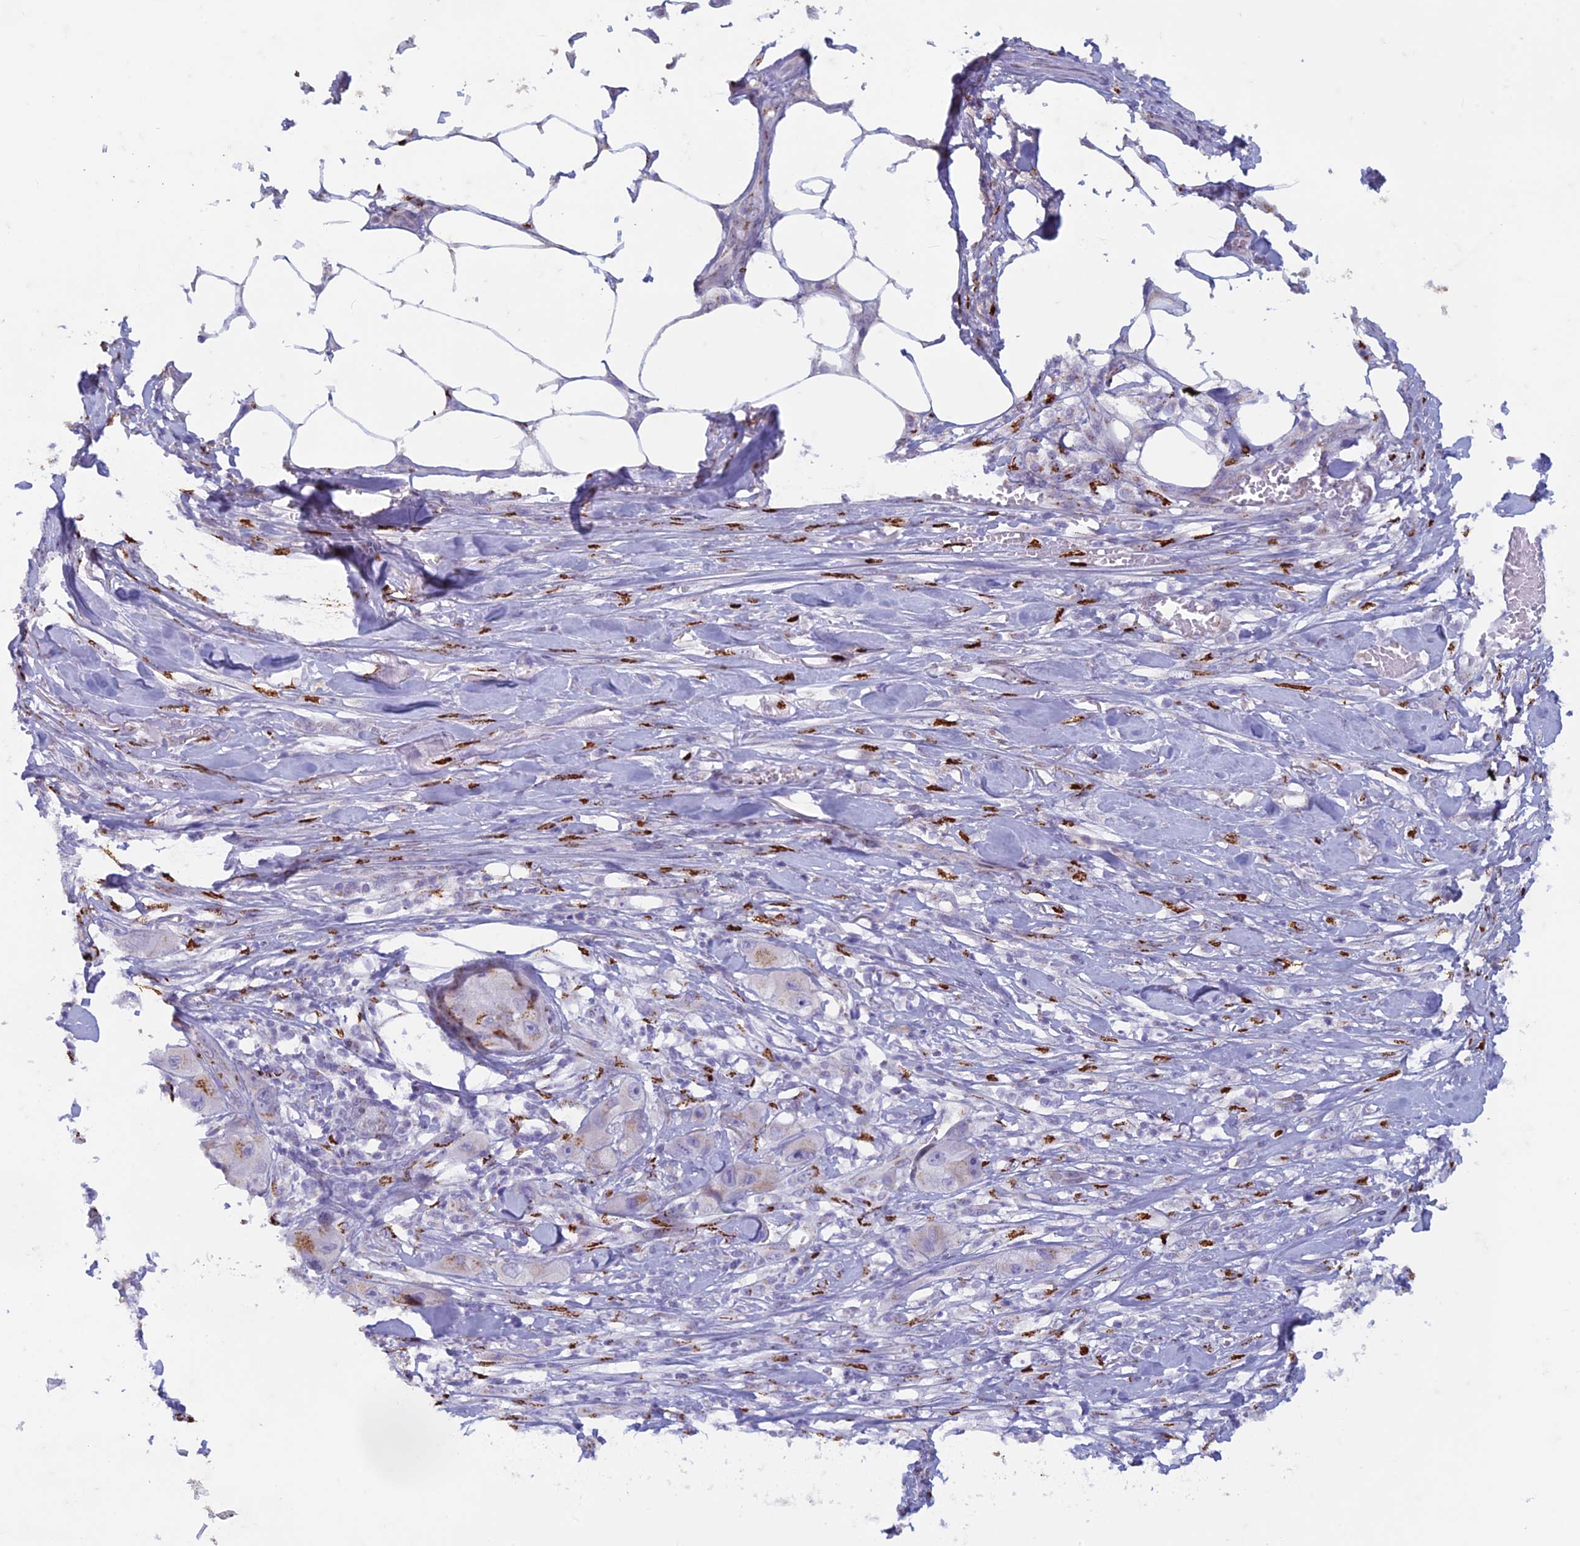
{"staining": {"intensity": "moderate", "quantity": "<25%", "location": "cytoplasmic/membranous"}, "tissue": "skin cancer", "cell_type": "Tumor cells", "image_type": "cancer", "snomed": [{"axis": "morphology", "description": "Squamous cell carcinoma, NOS"}, {"axis": "topography", "description": "Skin"}, {"axis": "topography", "description": "Subcutis"}], "caption": "Moderate cytoplasmic/membranous positivity is seen in approximately <25% of tumor cells in skin cancer (squamous cell carcinoma). (brown staining indicates protein expression, while blue staining denotes nuclei).", "gene": "FAM3C", "patient": {"sex": "male", "age": 73}}